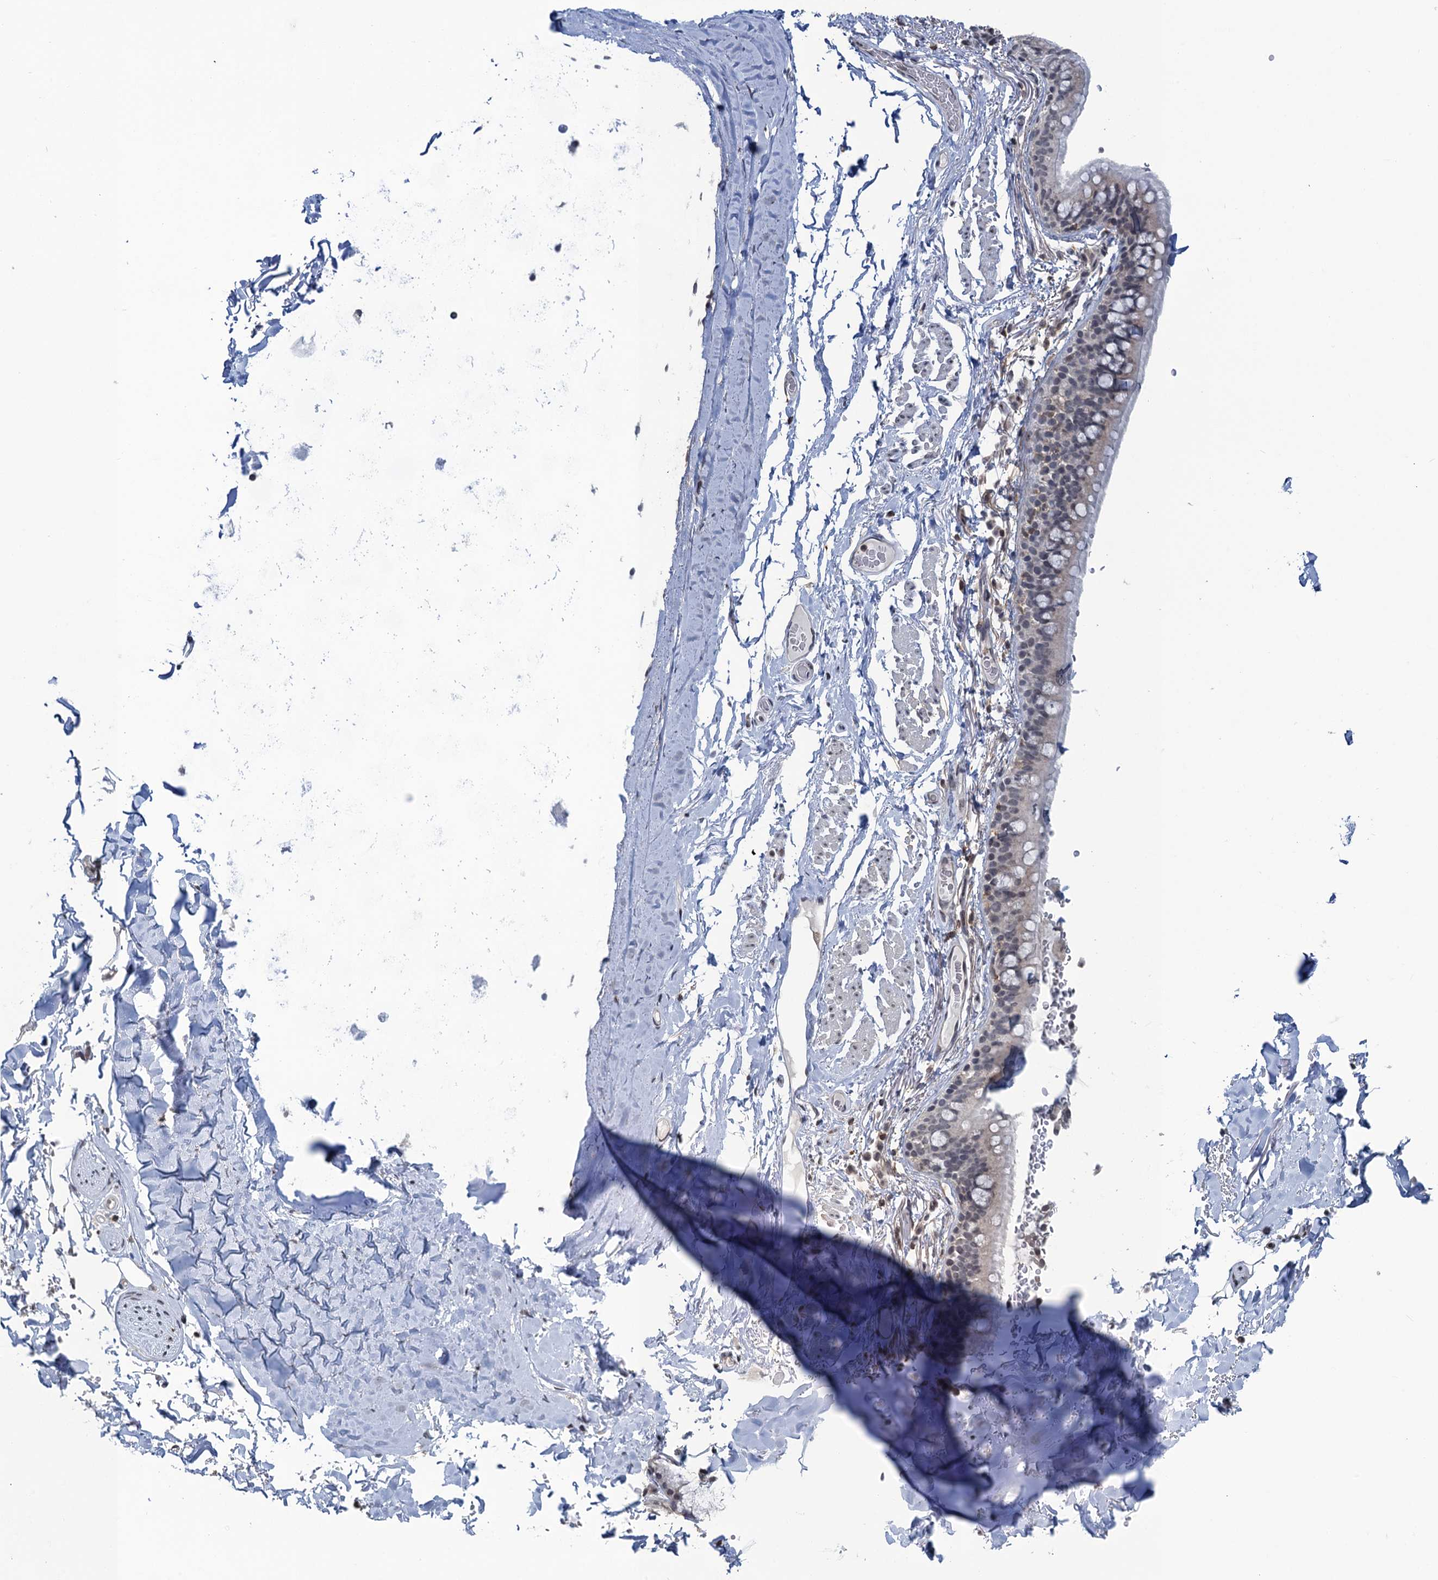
{"staining": {"intensity": "negative", "quantity": "none", "location": "none"}, "tissue": "adipose tissue", "cell_type": "Adipocytes", "image_type": "normal", "snomed": [{"axis": "morphology", "description": "Normal tissue, NOS"}, {"axis": "topography", "description": "Lymph node"}, {"axis": "topography", "description": "Bronchus"}], "caption": "This is an IHC histopathology image of unremarkable human adipose tissue. There is no expression in adipocytes.", "gene": "FYB1", "patient": {"sex": "male", "age": 63}}